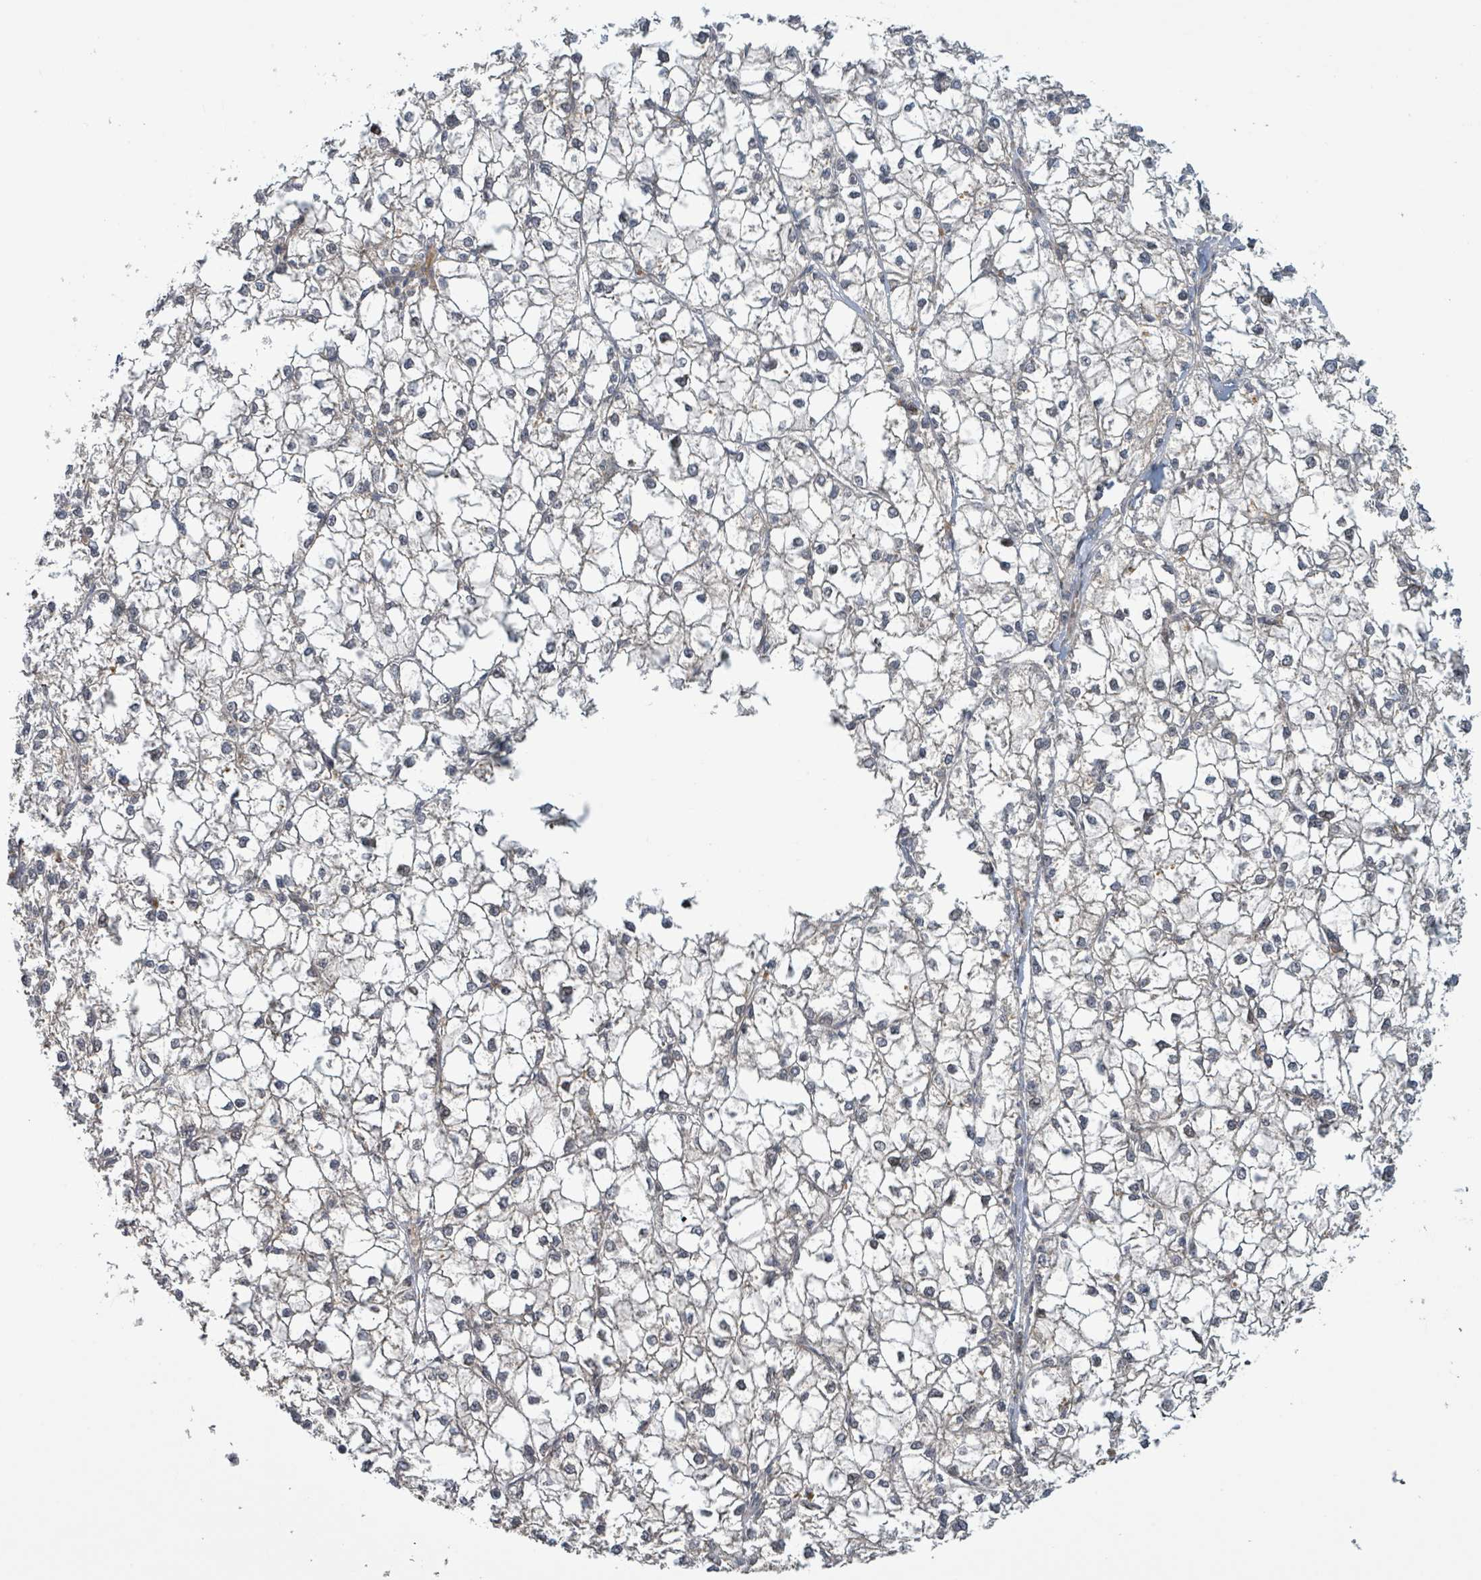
{"staining": {"intensity": "negative", "quantity": "none", "location": "none"}, "tissue": "liver cancer", "cell_type": "Tumor cells", "image_type": "cancer", "snomed": [{"axis": "morphology", "description": "Carcinoma, Hepatocellular, NOS"}, {"axis": "topography", "description": "Liver"}], "caption": "Human liver cancer (hepatocellular carcinoma) stained for a protein using immunohistochemistry (IHC) displays no staining in tumor cells.", "gene": "ITGA11", "patient": {"sex": "female", "age": 43}}